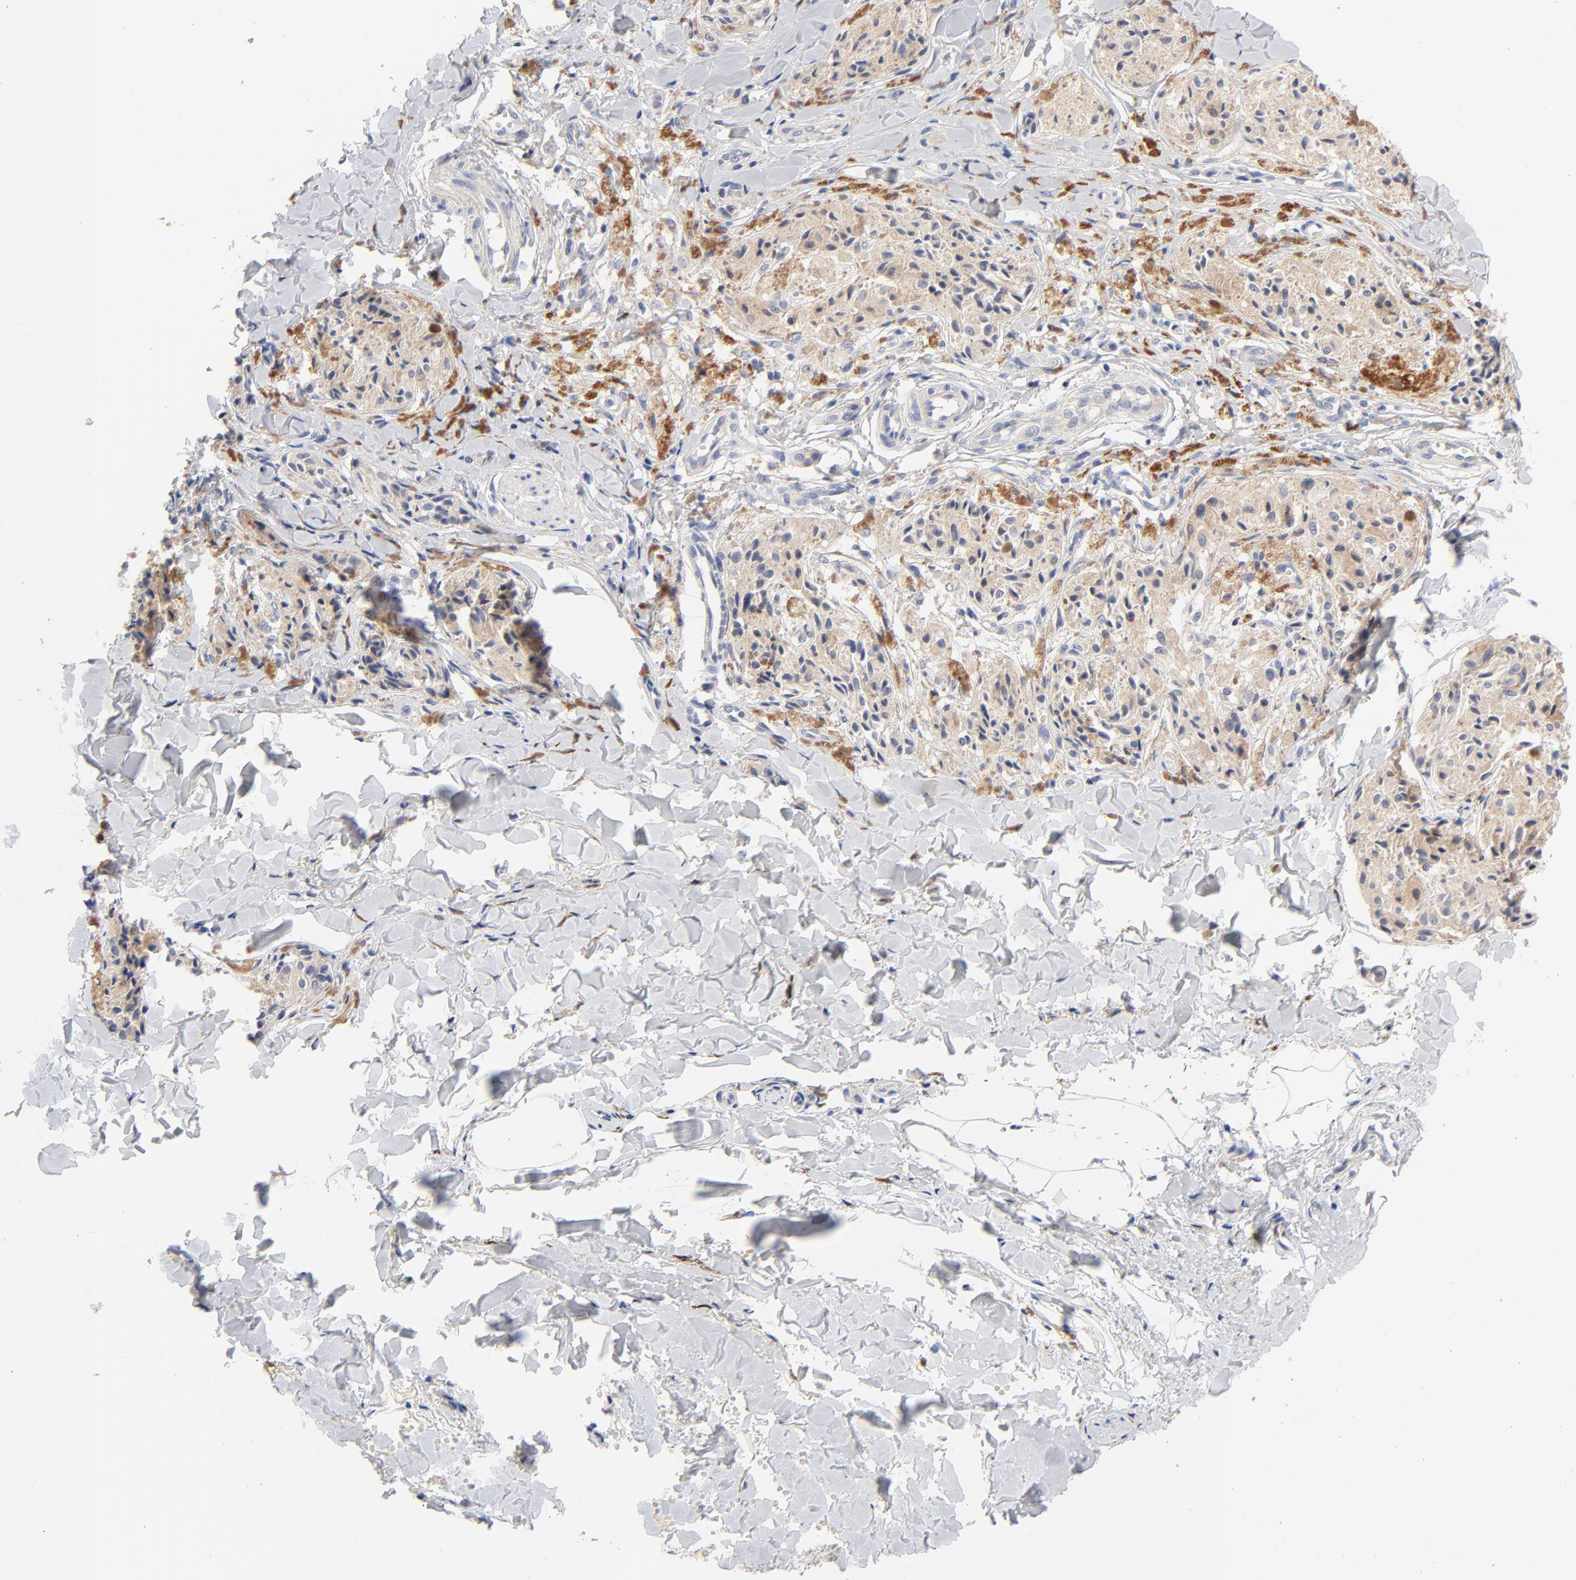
{"staining": {"intensity": "weak", "quantity": ">75%", "location": "cytoplasmic/membranous"}, "tissue": "melanoma", "cell_type": "Tumor cells", "image_type": "cancer", "snomed": [{"axis": "morphology", "description": "Malignant melanoma, Metastatic site"}, {"axis": "topography", "description": "Skin"}], "caption": "Weak cytoplasmic/membranous positivity for a protein is present in approximately >75% of tumor cells of malignant melanoma (metastatic site) using immunohistochemistry (IHC).", "gene": "CPS1", "patient": {"sex": "female", "age": 66}}